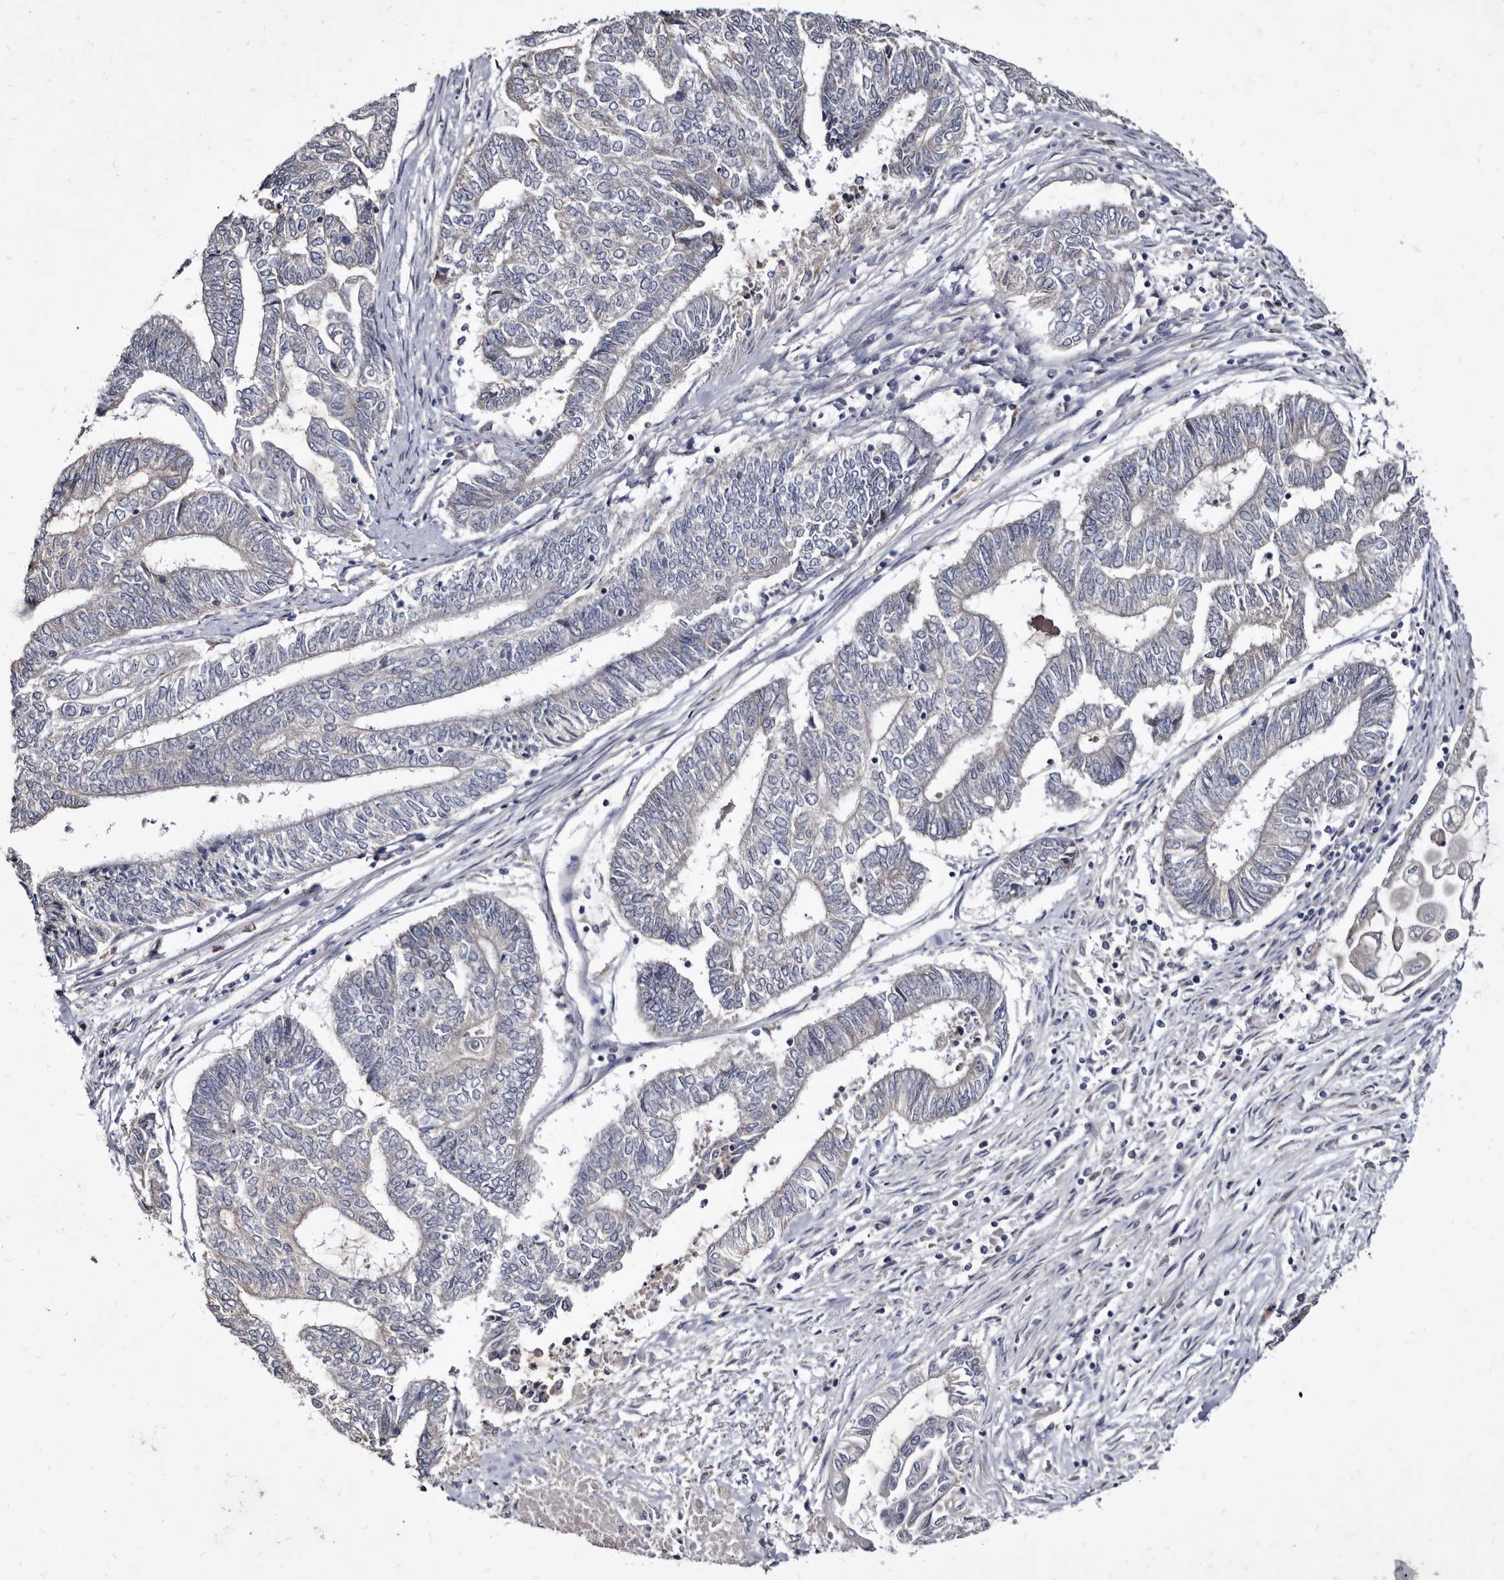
{"staining": {"intensity": "negative", "quantity": "none", "location": "none"}, "tissue": "endometrial cancer", "cell_type": "Tumor cells", "image_type": "cancer", "snomed": [{"axis": "morphology", "description": "Adenocarcinoma, NOS"}, {"axis": "topography", "description": "Uterus"}, {"axis": "topography", "description": "Endometrium"}], "caption": "Human adenocarcinoma (endometrial) stained for a protein using IHC demonstrates no staining in tumor cells.", "gene": "SLC39A2", "patient": {"sex": "female", "age": 70}}